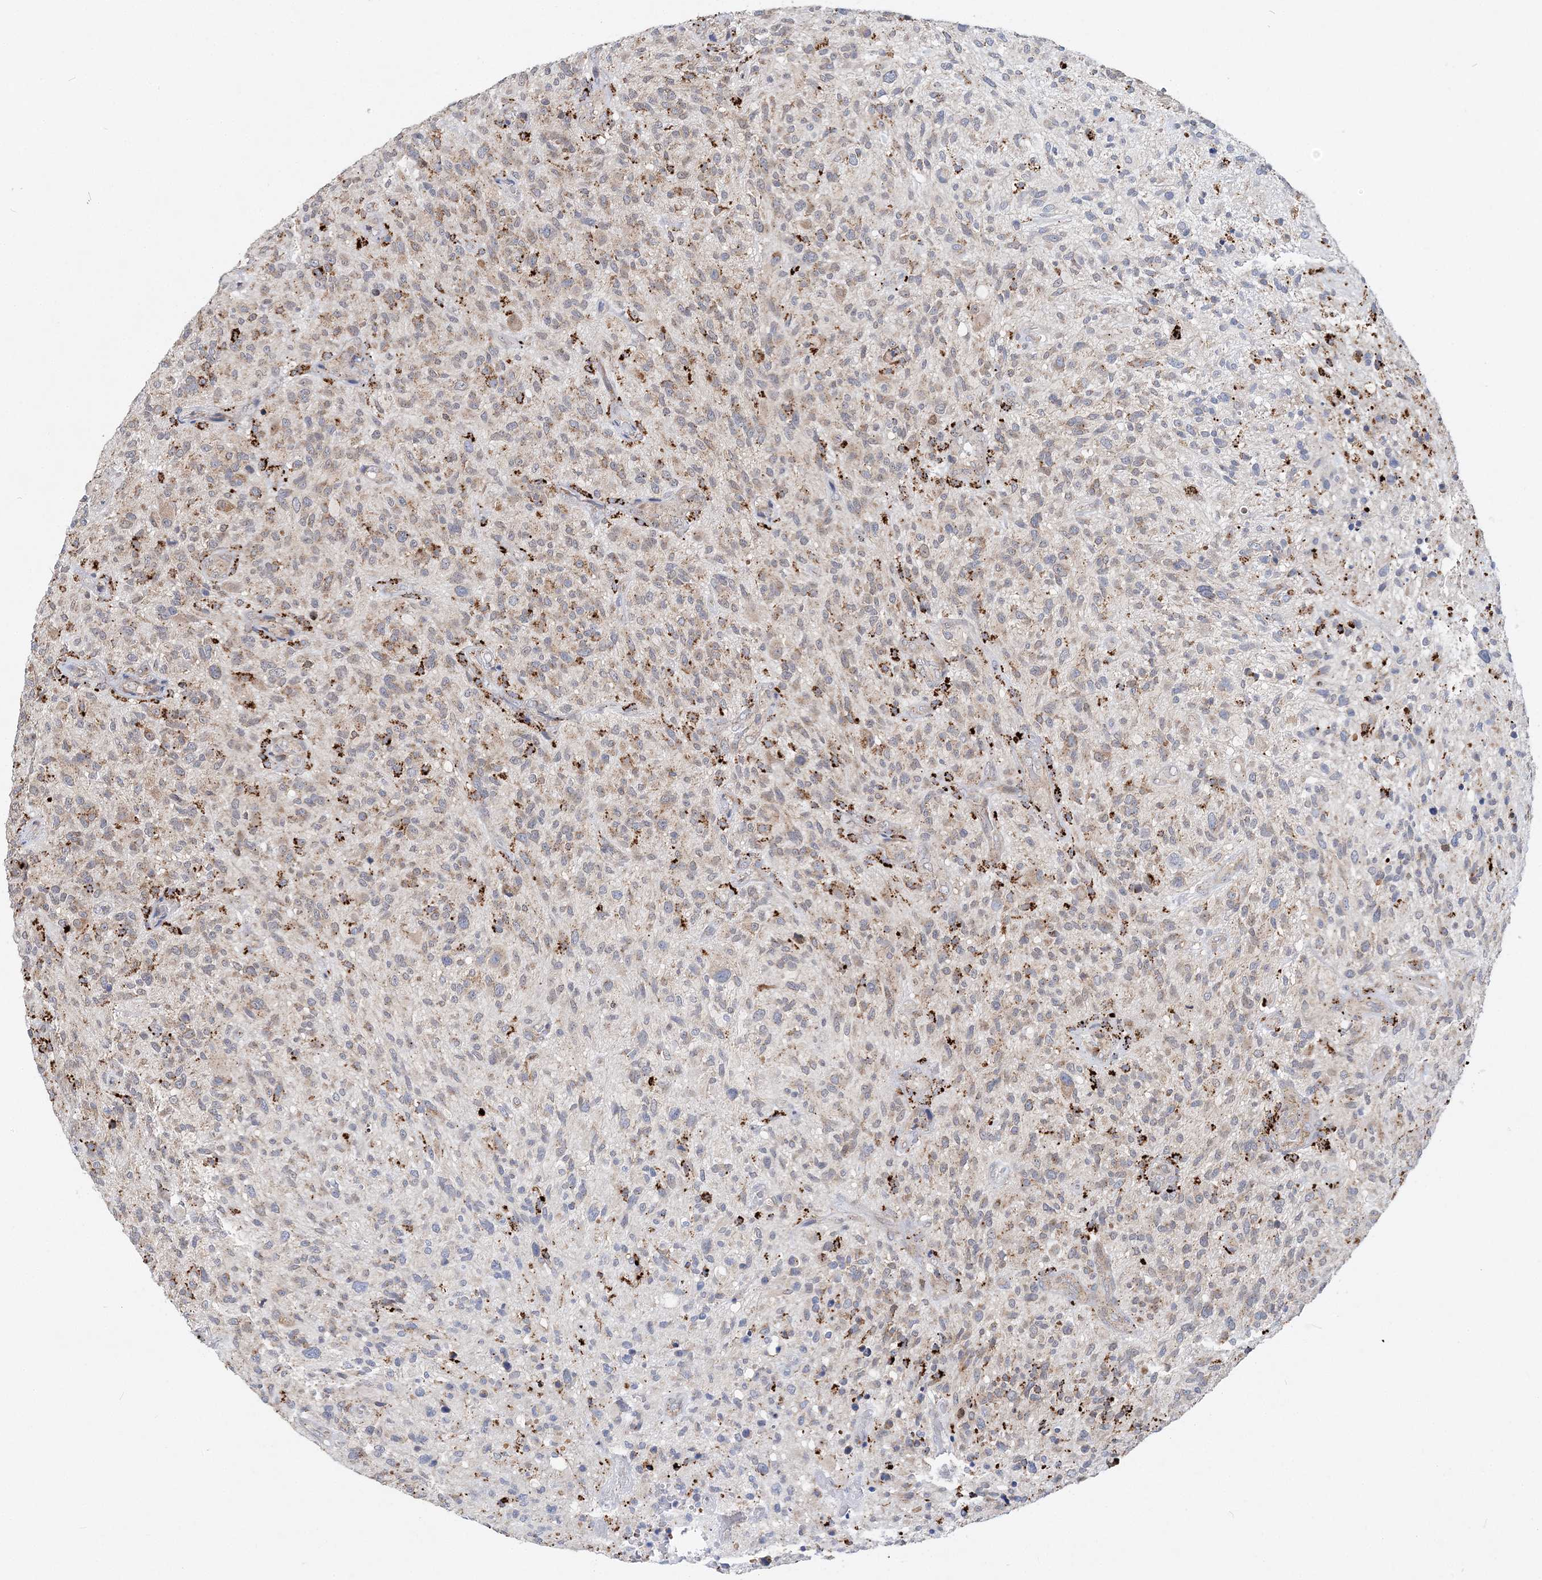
{"staining": {"intensity": "weak", "quantity": ">75%", "location": "cytoplasmic/membranous"}, "tissue": "glioma", "cell_type": "Tumor cells", "image_type": "cancer", "snomed": [{"axis": "morphology", "description": "Glioma, malignant, High grade"}, {"axis": "topography", "description": "Brain"}], "caption": "This is an image of immunohistochemistry (IHC) staining of glioma, which shows weak positivity in the cytoplasmic/membranous of tumor cells.", "gene": "C3orf38", "patient": {"sex": "male", "age": 47}}